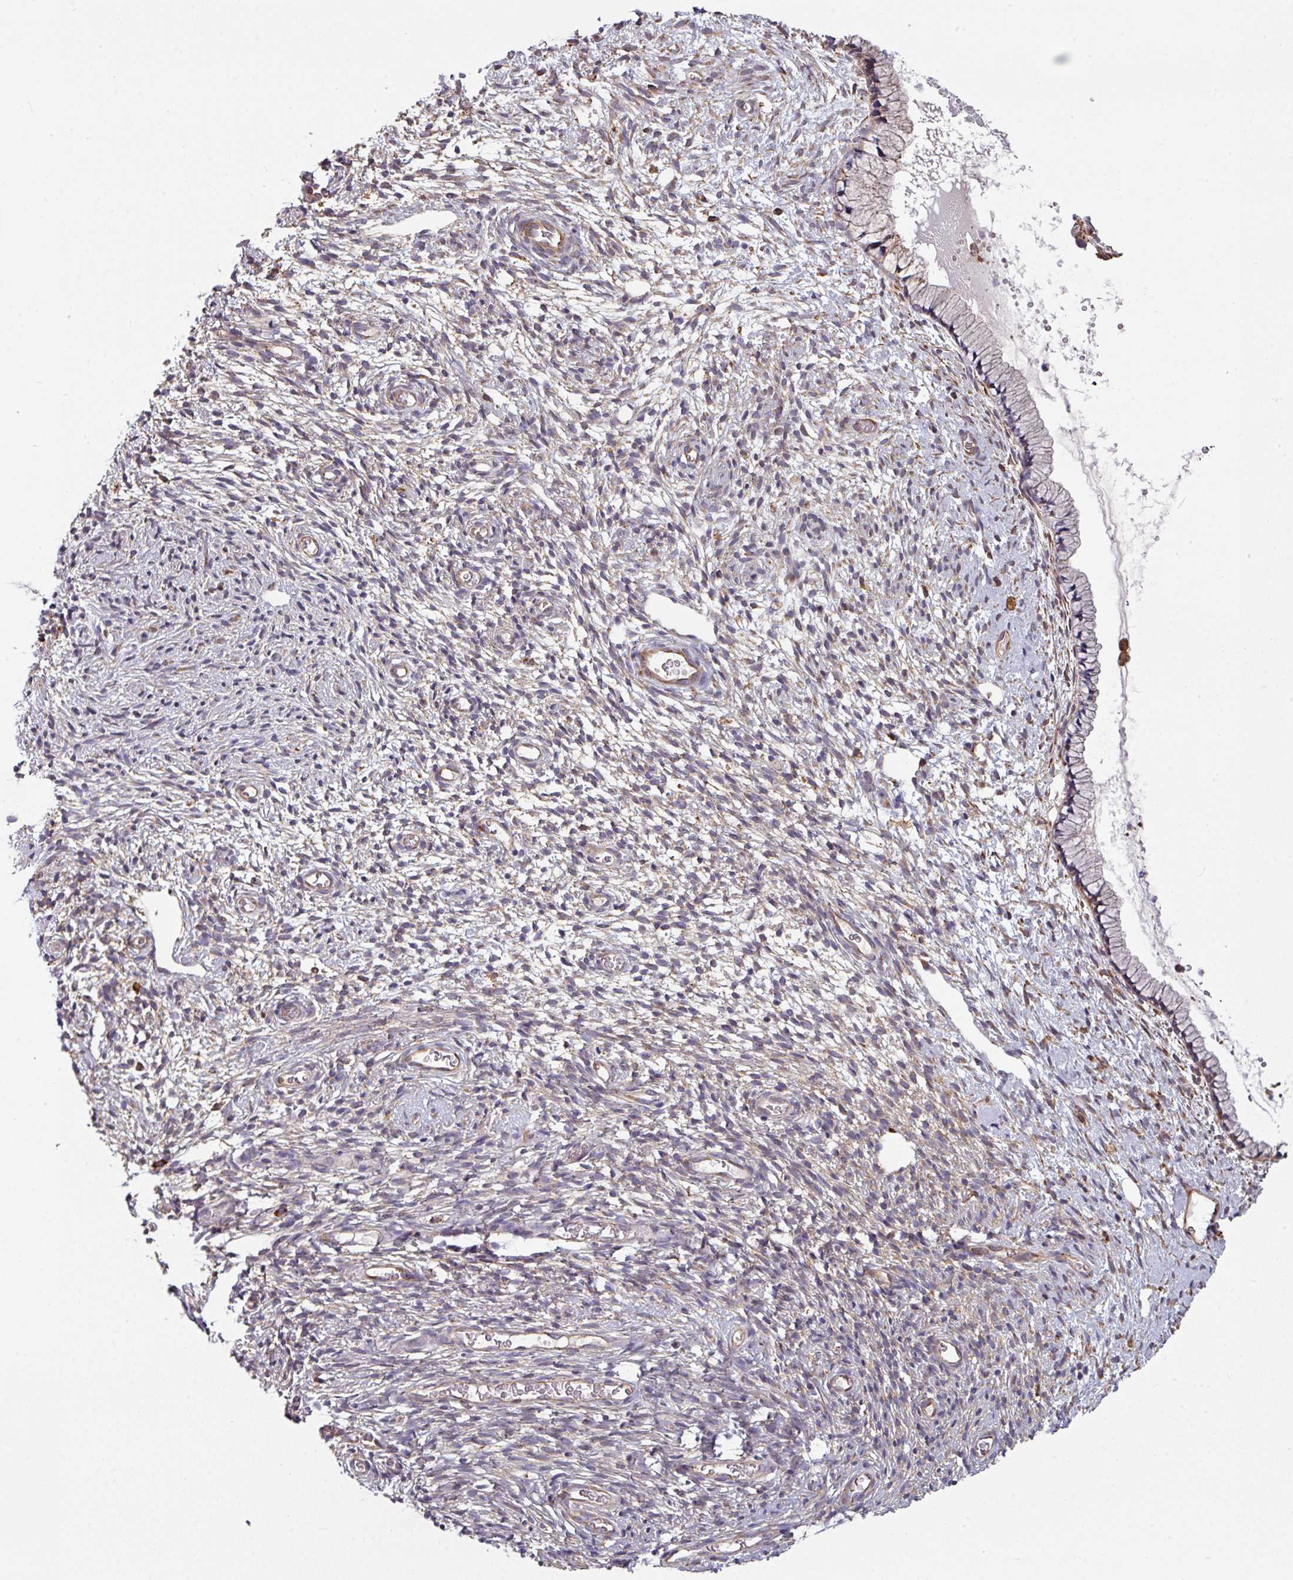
{"staining": {"intensity": "moderate", "quantity": "25%-75%", "location": "cytoplasmic/membranous"}, "tissue": "cervix", "cell_type": "Glandular cells", "image_type": "normal", "snomed": [{"axis": "morphology", "description": "Normal tissue, NOS"}, {"axis": "topography", "description": "Cervix"}], "caption": "Immunohistochemistry image of normal cervix: human cervix stained using IHC shows medium levels of moderate protein expression localized specifically in the cytoplasmic/membranous of glandular cells, appearing as a cytoplasmic/membranous brown color.", "gene": "FAT4", "patient": {"sex": "female", "age": 76}}